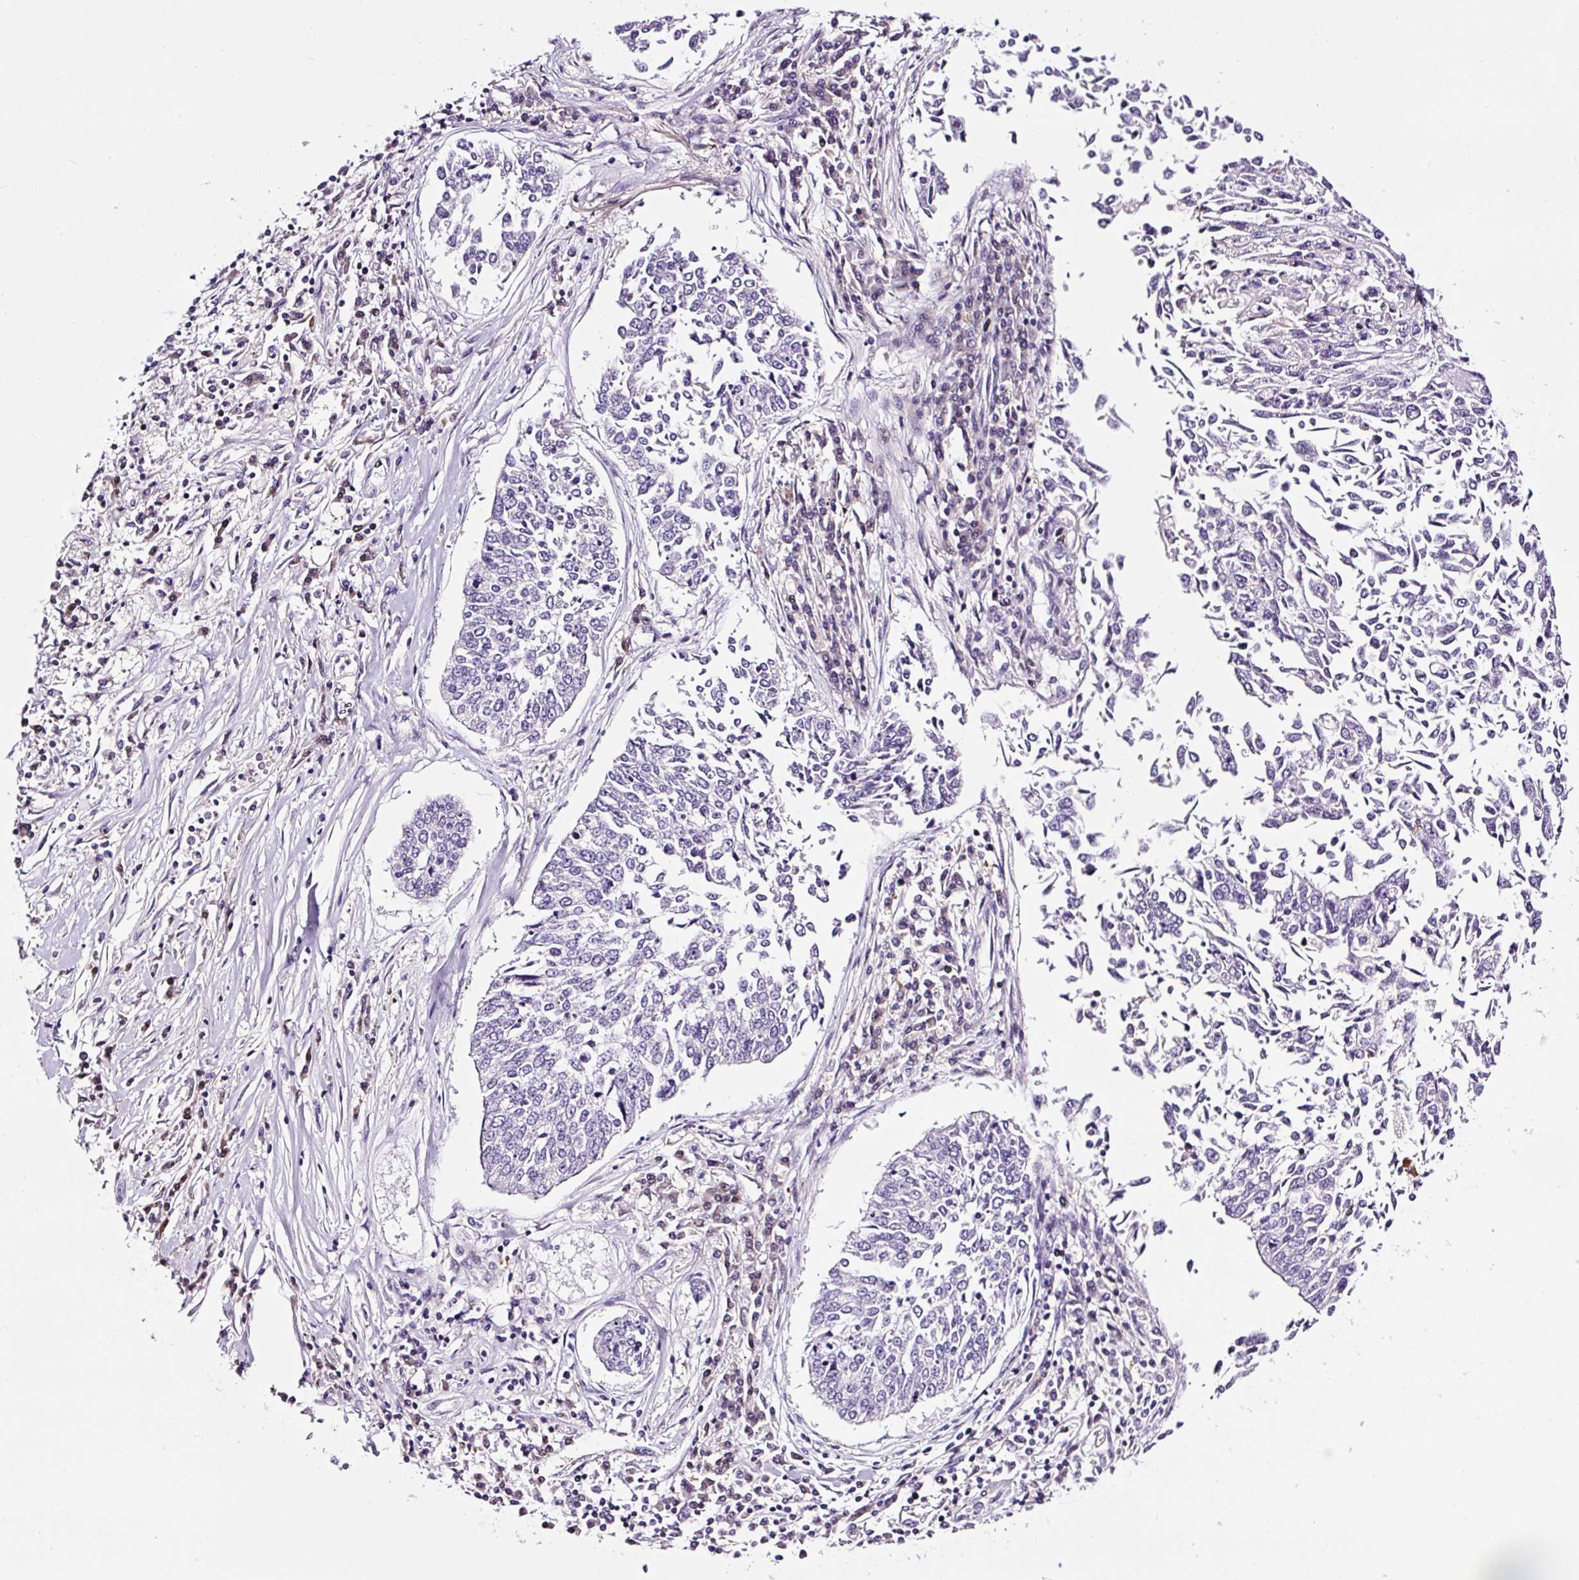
{"staining": {"intensity": "negative", "quantity": "none", "location": "none"}, "tissue": "lung cancer", "cell_type": "Tumor cells", "image_type": "cancer", "snomed": [{"axis": "morphology", "description": "Normal tissue, NOS"}, {"axis": "morphology", "description": "Squamous cell carcinoma, NOS"}, {"axis": "topography", "description": "Cartilage tissue"}, {"axis": "topography", "description": "Bronchus"}, {"axis": "topography", "description": "Lung"}, {"axis": "topography", "description": "Peripheral nerve tissue"}], "caption": "The photomicrograph exhibits no staining of tumor cells in lung squamous cell carcinoma.", "gene": "TAFA3", "patient": {"sex": "female", "age": 49}}